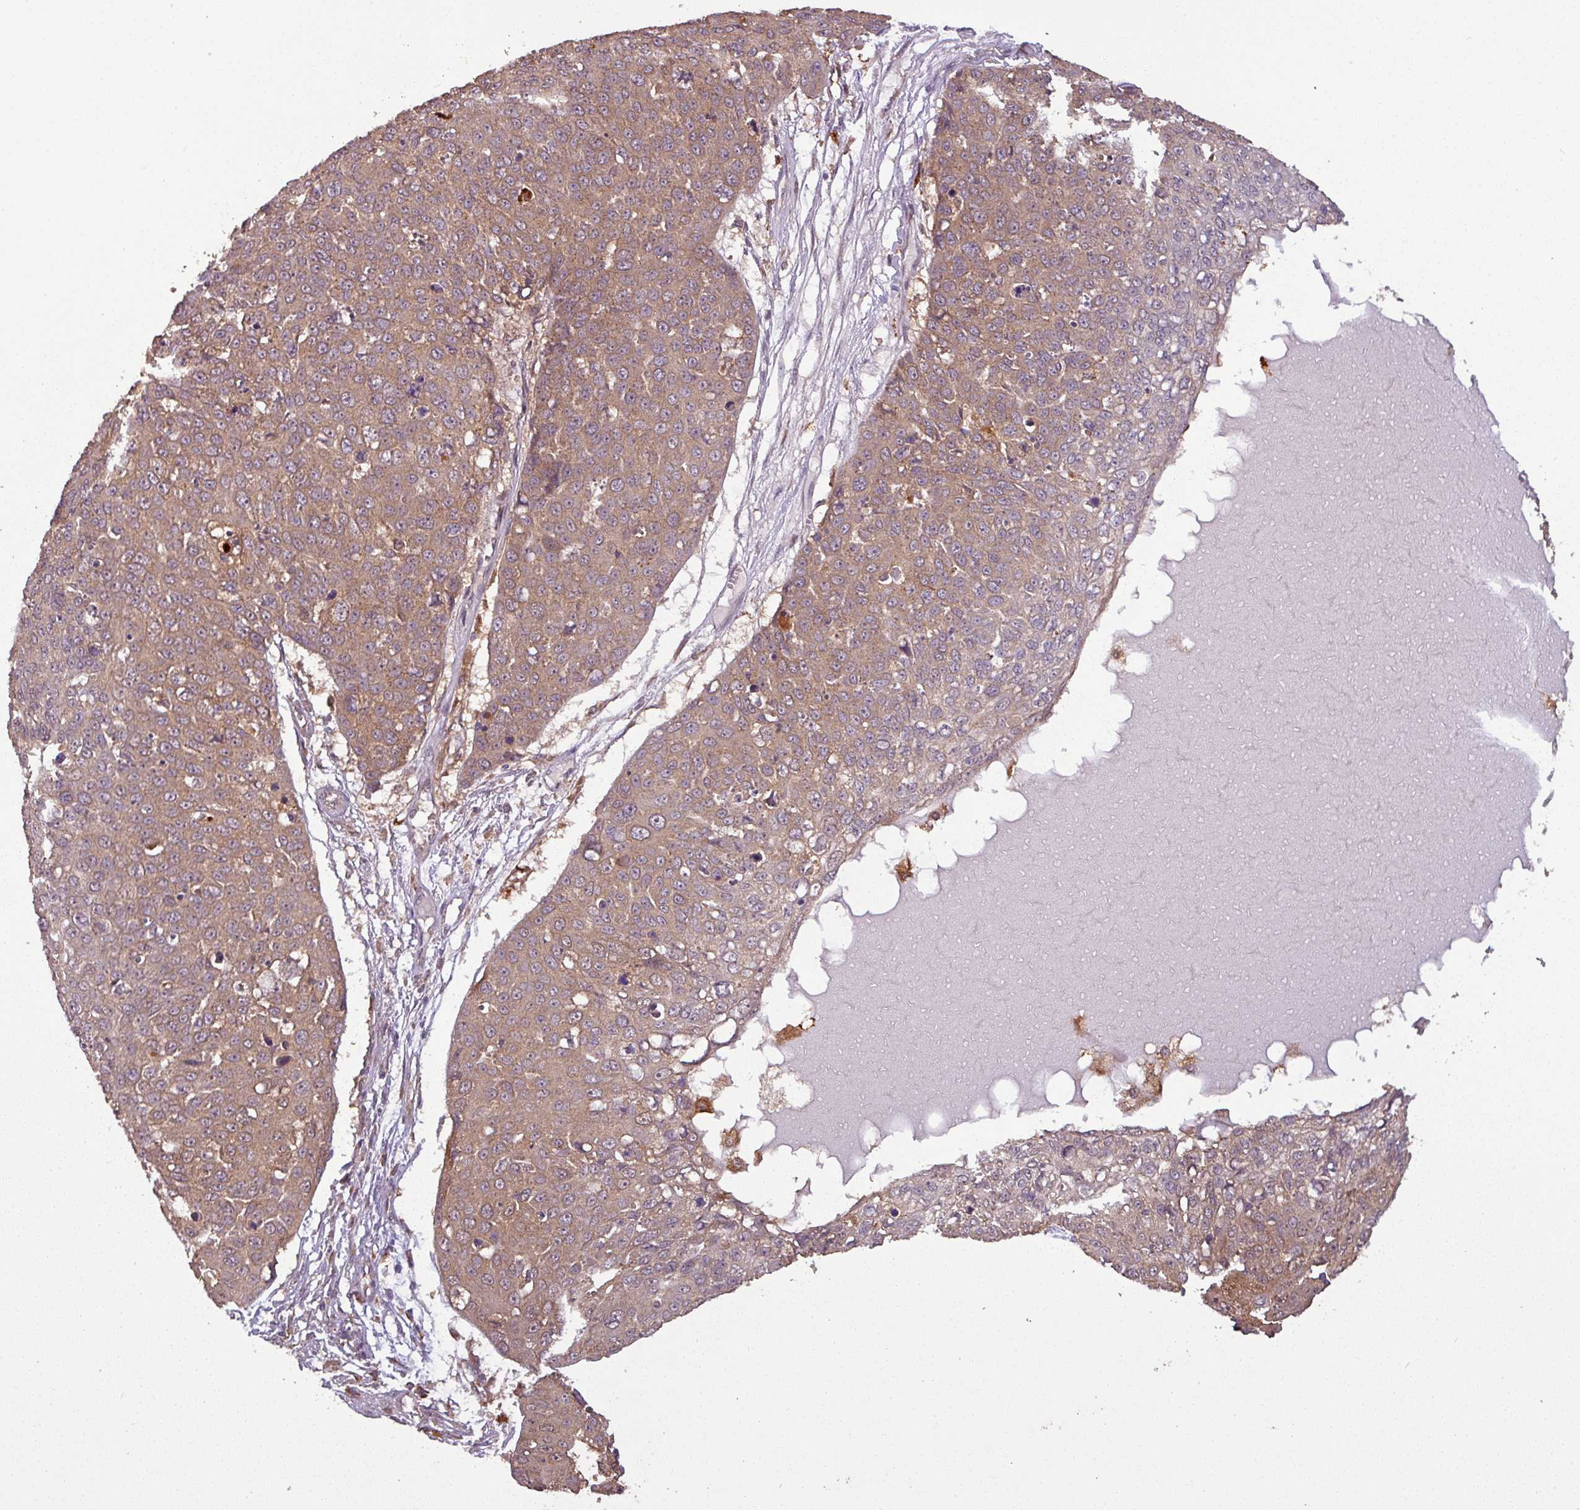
{"staining": {"intensity": "weak", "quantity": ">75%", "location": "cytoplasmic/membranous"}, "tissue": "skin cancer", "cell_type": "Tumor cells", "image_type": "cancer", "snomed": [{"axis": "morphology", "description": "Squamous cell carcinoma, NOS"}, {"axis": "topography", "description": "Skin"}], "caption": "Immunohistochemical staining of human skin cancer shows weak cytoplasmic/membranous protein expression in approximately >75% of tumor cells. The protein is shown in brown color, while the nuclei are stained blue.", "gene": "NT5C3A", "patient": {"sex": "male", "age": 71}}